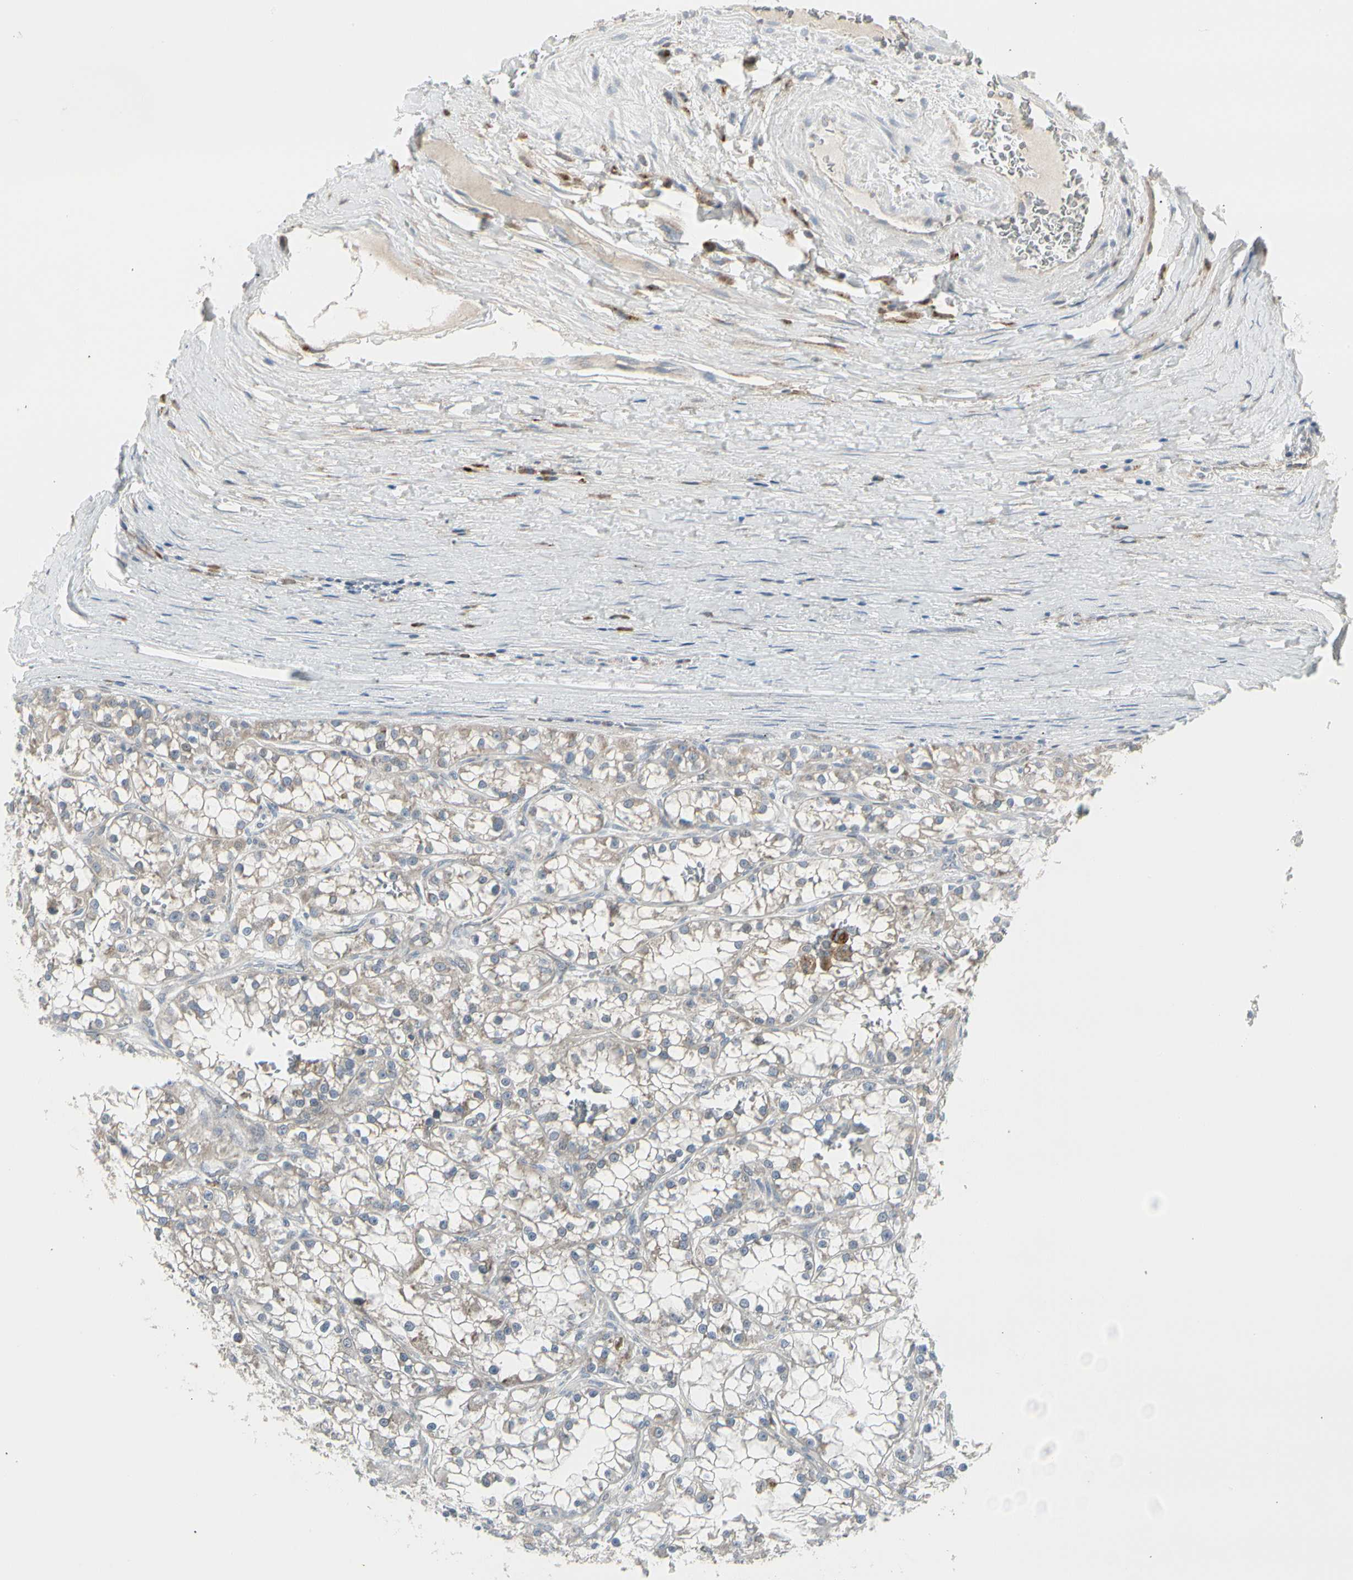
{"staining": {"intensity": "weak", "quantity": "<25%", "location": "cytoplasmic/membranous"}, "tissue": "renal cancer", "cell_type": "Tumor cells", "image_type": "cancer", "snomed": [{"axis": "morphology", "description": "Adenocarcinoma, NOS"}, {"axis": "topography", "description": "Kidney"}], "caption": "Photomicrograph shows no protein expression in tumor cells of adenocarcinoma (renal) tissue.", "gene": "GRN", "patient": {"sex": "female", "age": 52}}